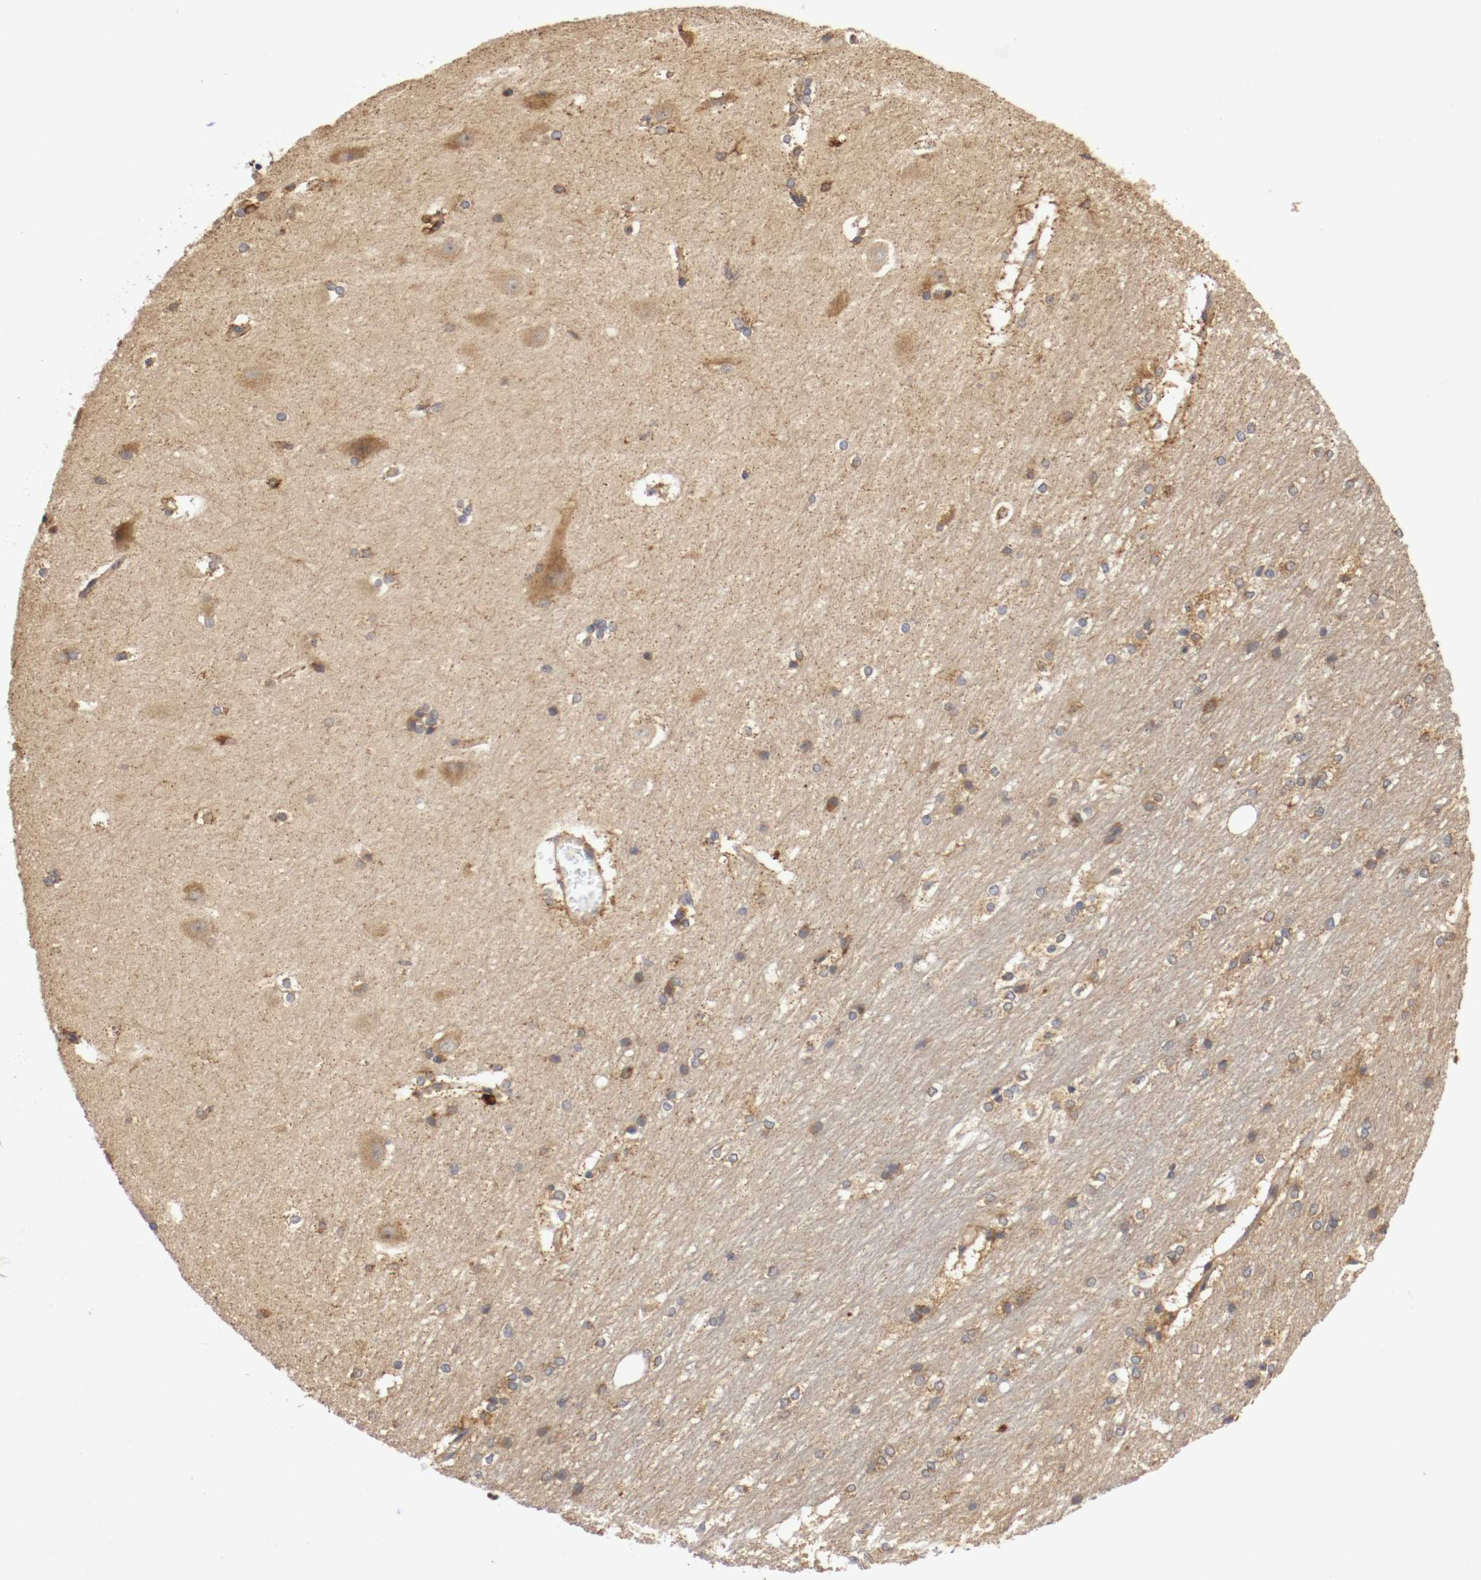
{"staining": {"intensity": "moderate", "quantity": "25%-75%", "location": "cytoplasmic/membranous"}, "tissue": "hippocampus", "cell_type": "Glial cells", "image_type": "normal", "snomed": [{"axis": "morphology", "description": "Normal tissue, NOS"}, {"axis": "topography", "description": "Hippocampus"}], "caption": "Immunohistochemistry (IHC) staining of benign hippocampus, which displays medium levels of moderate cytoplasmic/membranous positivity in about 25%-75% of glial cells indicating moderate cytoplasmic/membranous protein staining. The staining was performed using DAB (3,3'-diaminobenzidine) (brown) for protein detection and nuclei were counterstained in hematoxylin (blue).", "gene": "VEZT", "patient": {"sex": "female", "age": 19}}